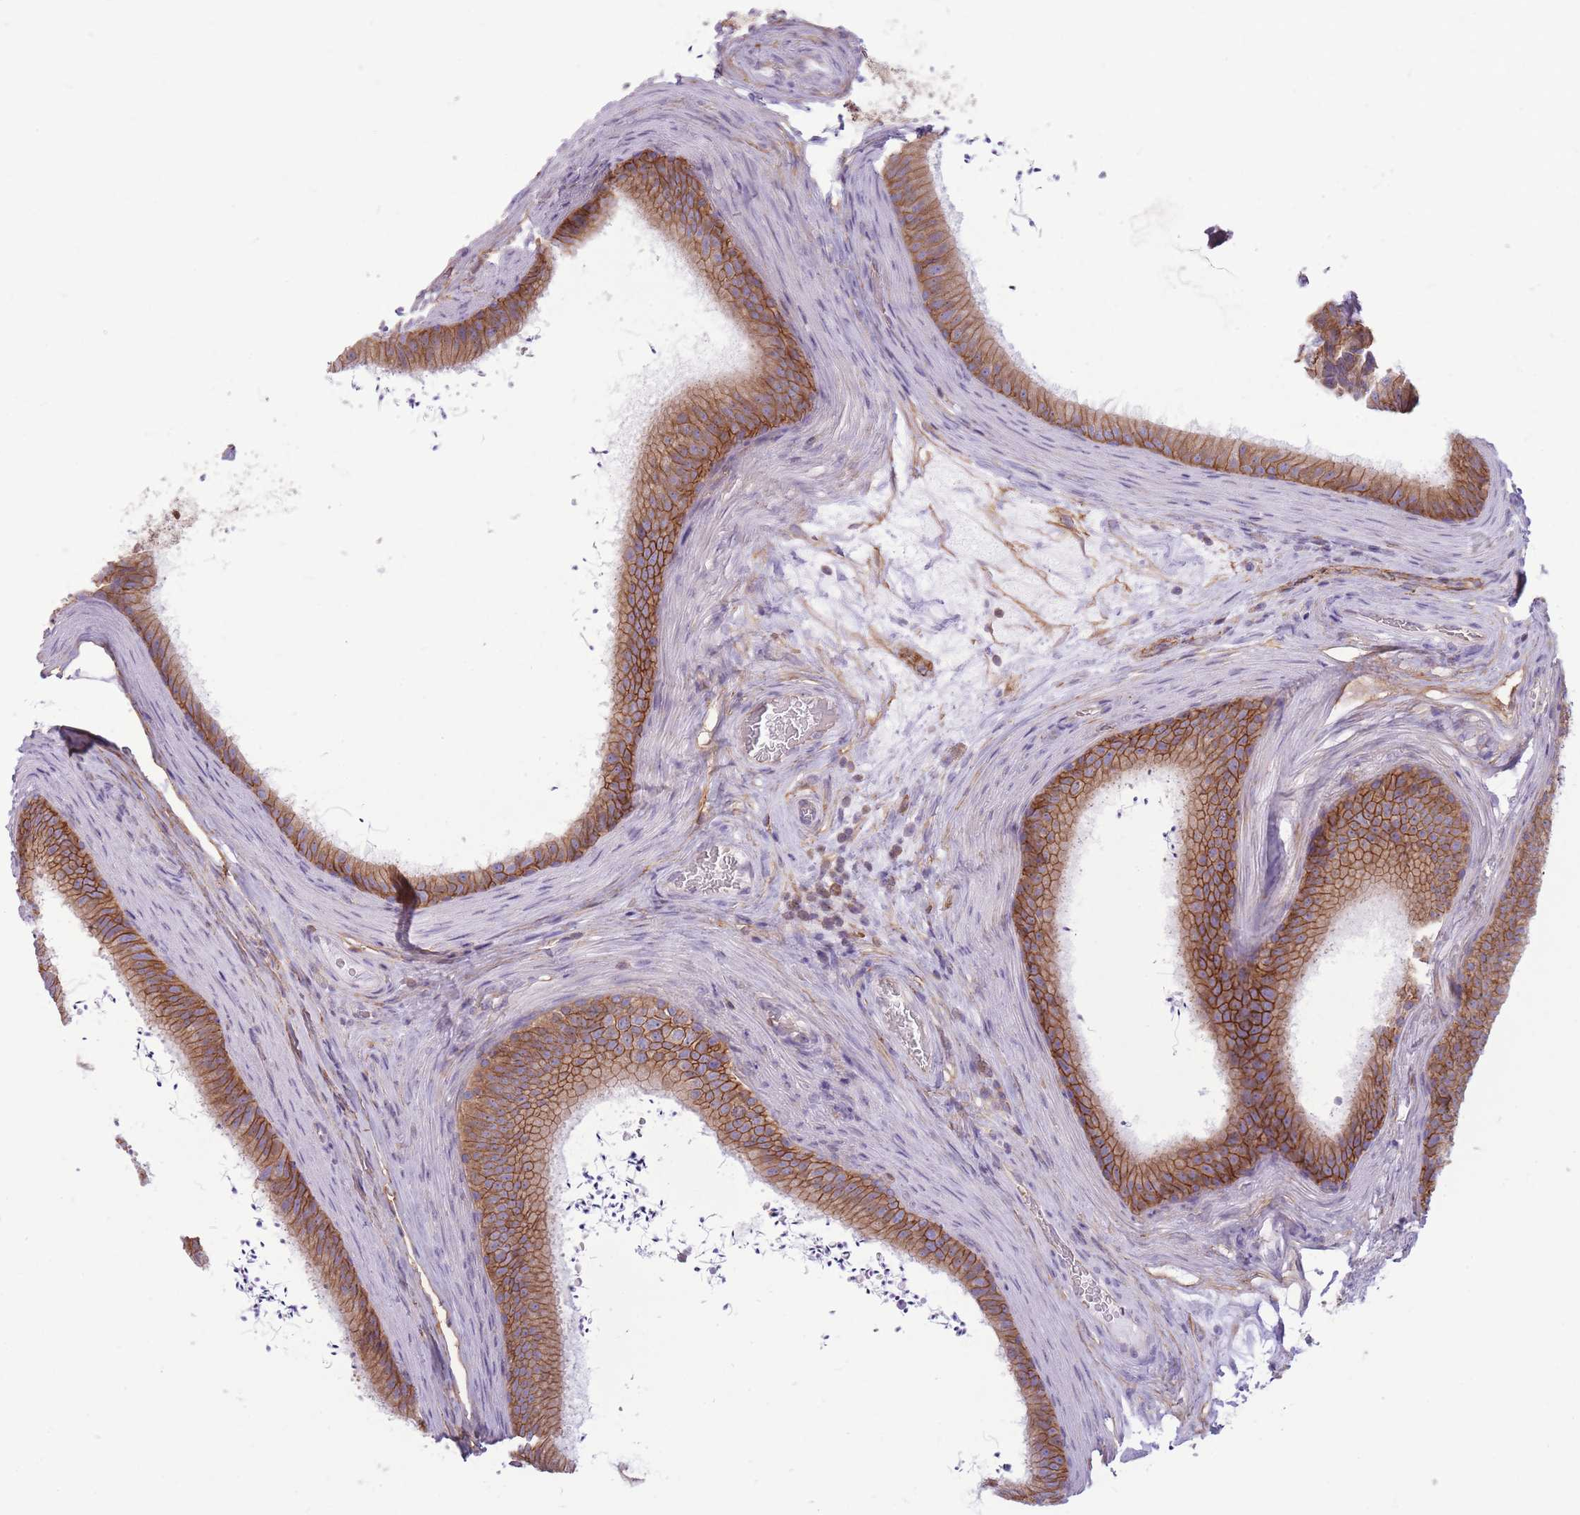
{"staining": {"intensity": "strong", "quantity": ">75%", "location": "cytoplasmic/membranous"}, "tissue": "epididymis", "cell_type": "Glandular cells", "image_type": "normal", "snomed": [{"axis": "morphology", "description": "Normal tissue, NOS"}, {"axis": "topography", "description": "Testis"}, {"axis": "topography", "description": "Epididymis"}], "caption": "IHC micrograph of unremarkable epididymis: human epididymis stained using immunohistochemistry (IHC) reveals high levels of strong protein expression localized specifically in the cytoplasmic/membranous of glandular cells, appearing as a cytoplasmic/membranous brown color.", "gene": "ADD1", "patient": {"sex": "male", "age": 41}}